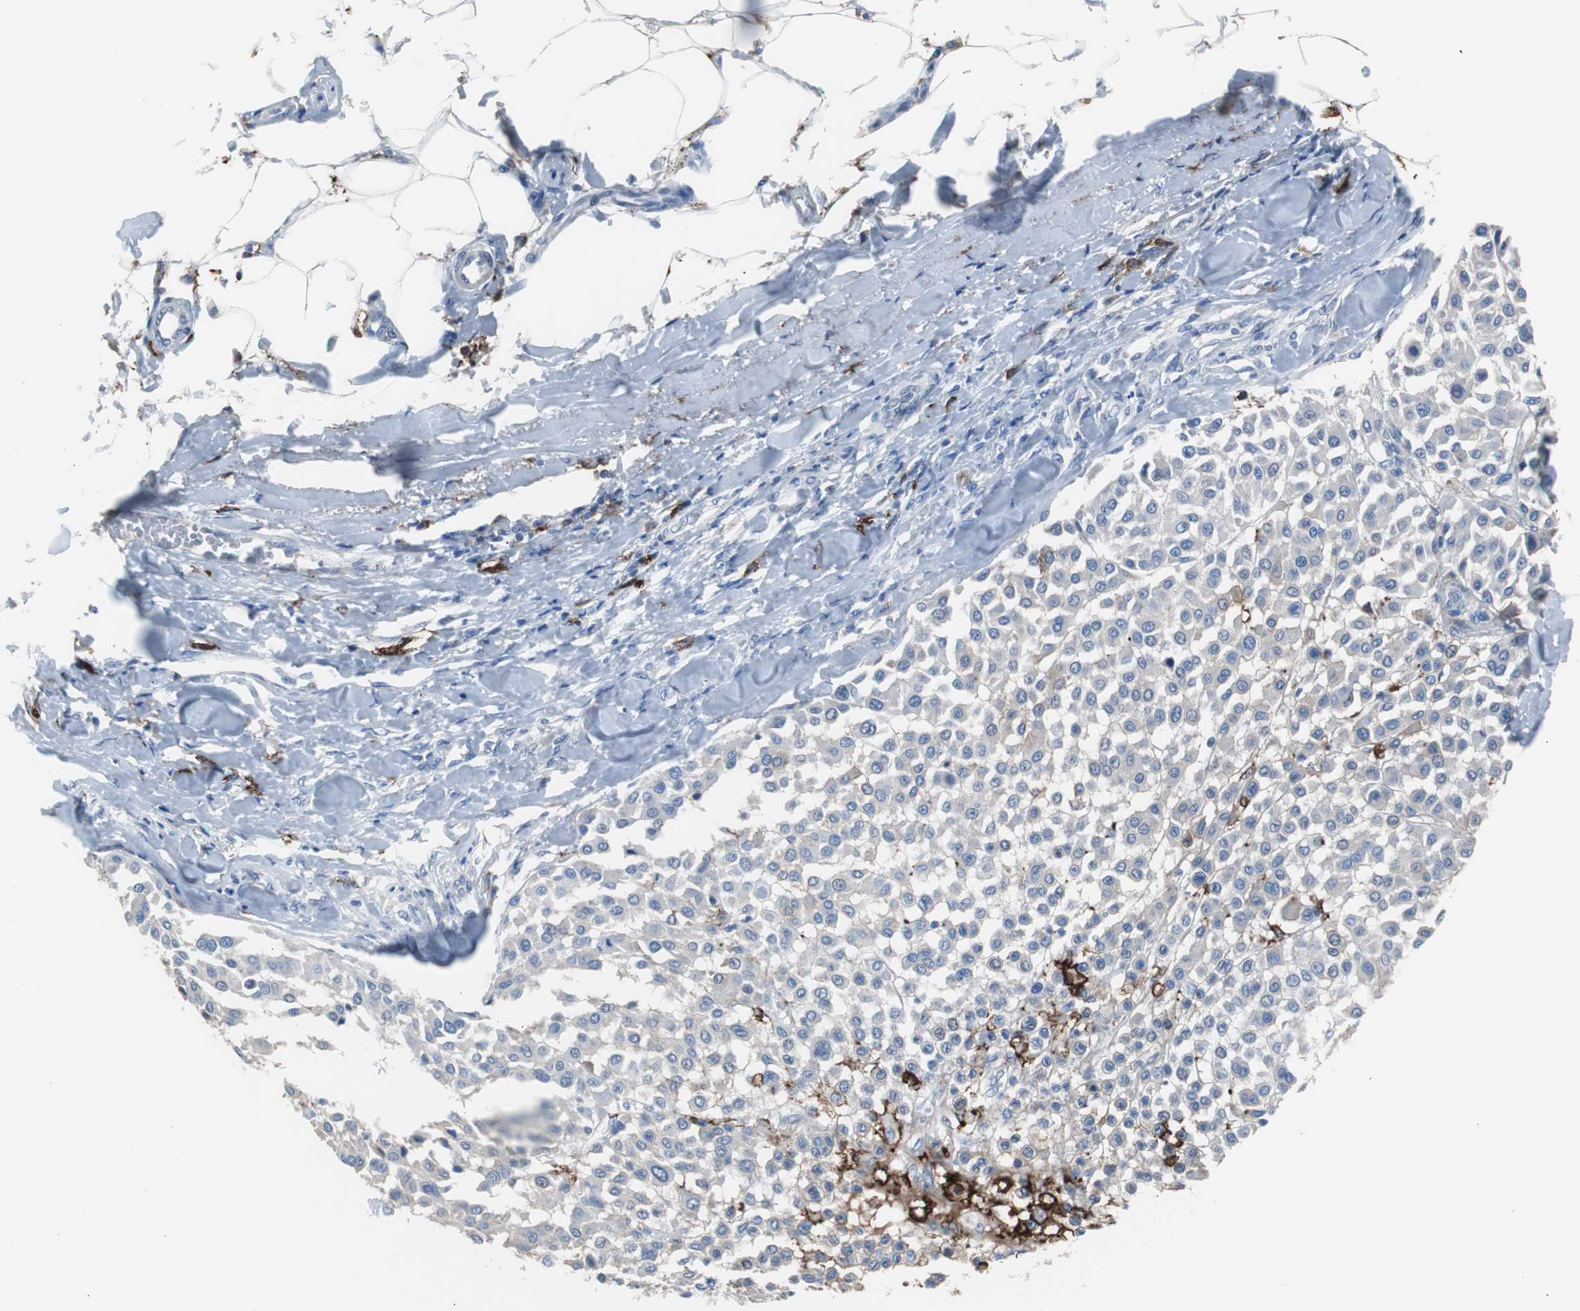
{"staining": {"intensity": "negative", "quantity": "none", "location": "none"}, "tissue": "melanoma", "cell_type": "Tumor cells", "image_type": "cancer", "snomed": [{"axis": "morphology", "description": "Malignant melanoma, Metastatic site"}, {"axis": "topography", "description": "Soft tissue"}], "caption": "Human melanoma stained for a protein using IHC demonstrates no staining in tumor cells.", "gene": "FCGR2B", "patient": {"sex": "male", "age": 41}}